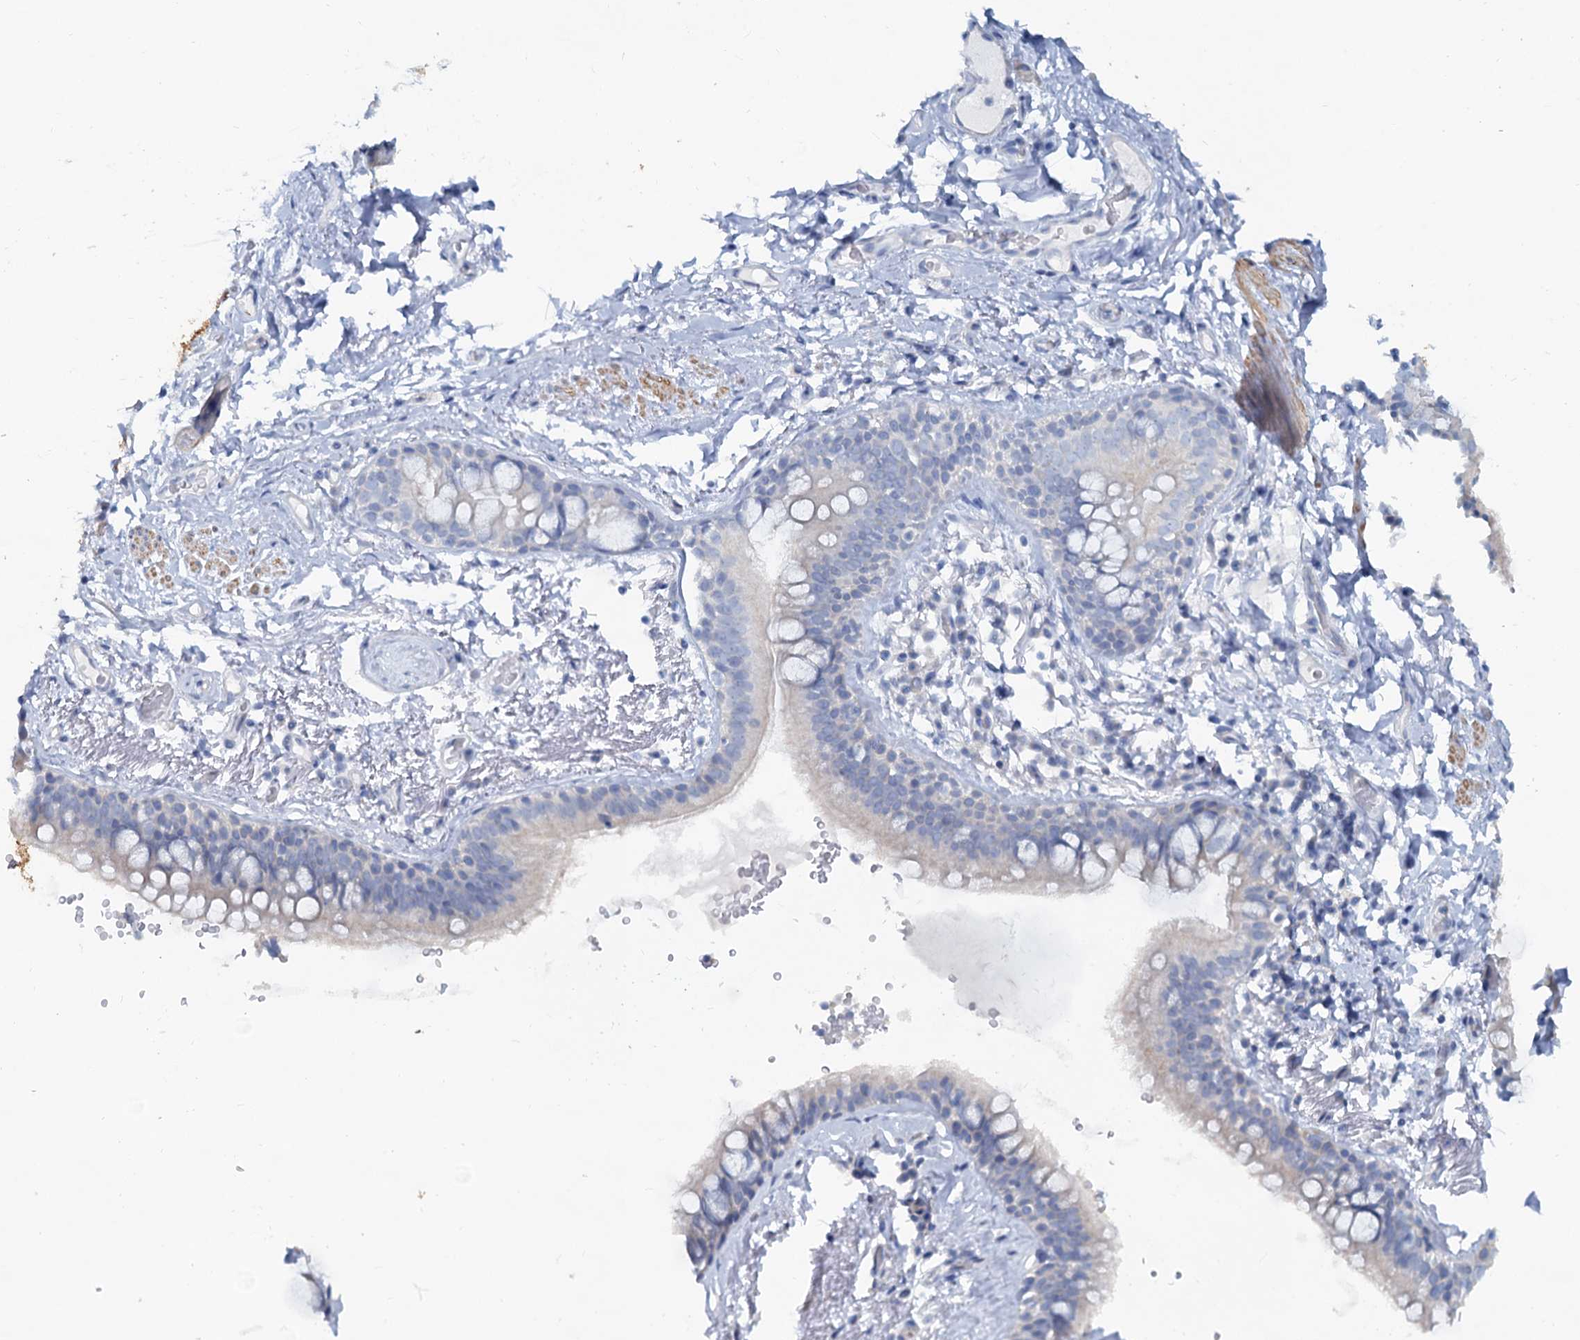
{"staining": {"intensity": "negative", "quantity": "none", "location": "none"}, "tissue": "adipose tissue", "cell_type": "Adipocytes", "image_type": "normal", "snomed": [{"axis": "morphology", "description": "Normal tissue, NOS"}, {"axis": "topography", "description": "Lymph node"}, {"axis": "topography", "description": "Bronchus"}], "caption": "Micrograph shows no protein positivity in adipocytes of normal adipose tissue.", "gene": "SLC1A3", "patient": {"sex": "male", "age": 63}}